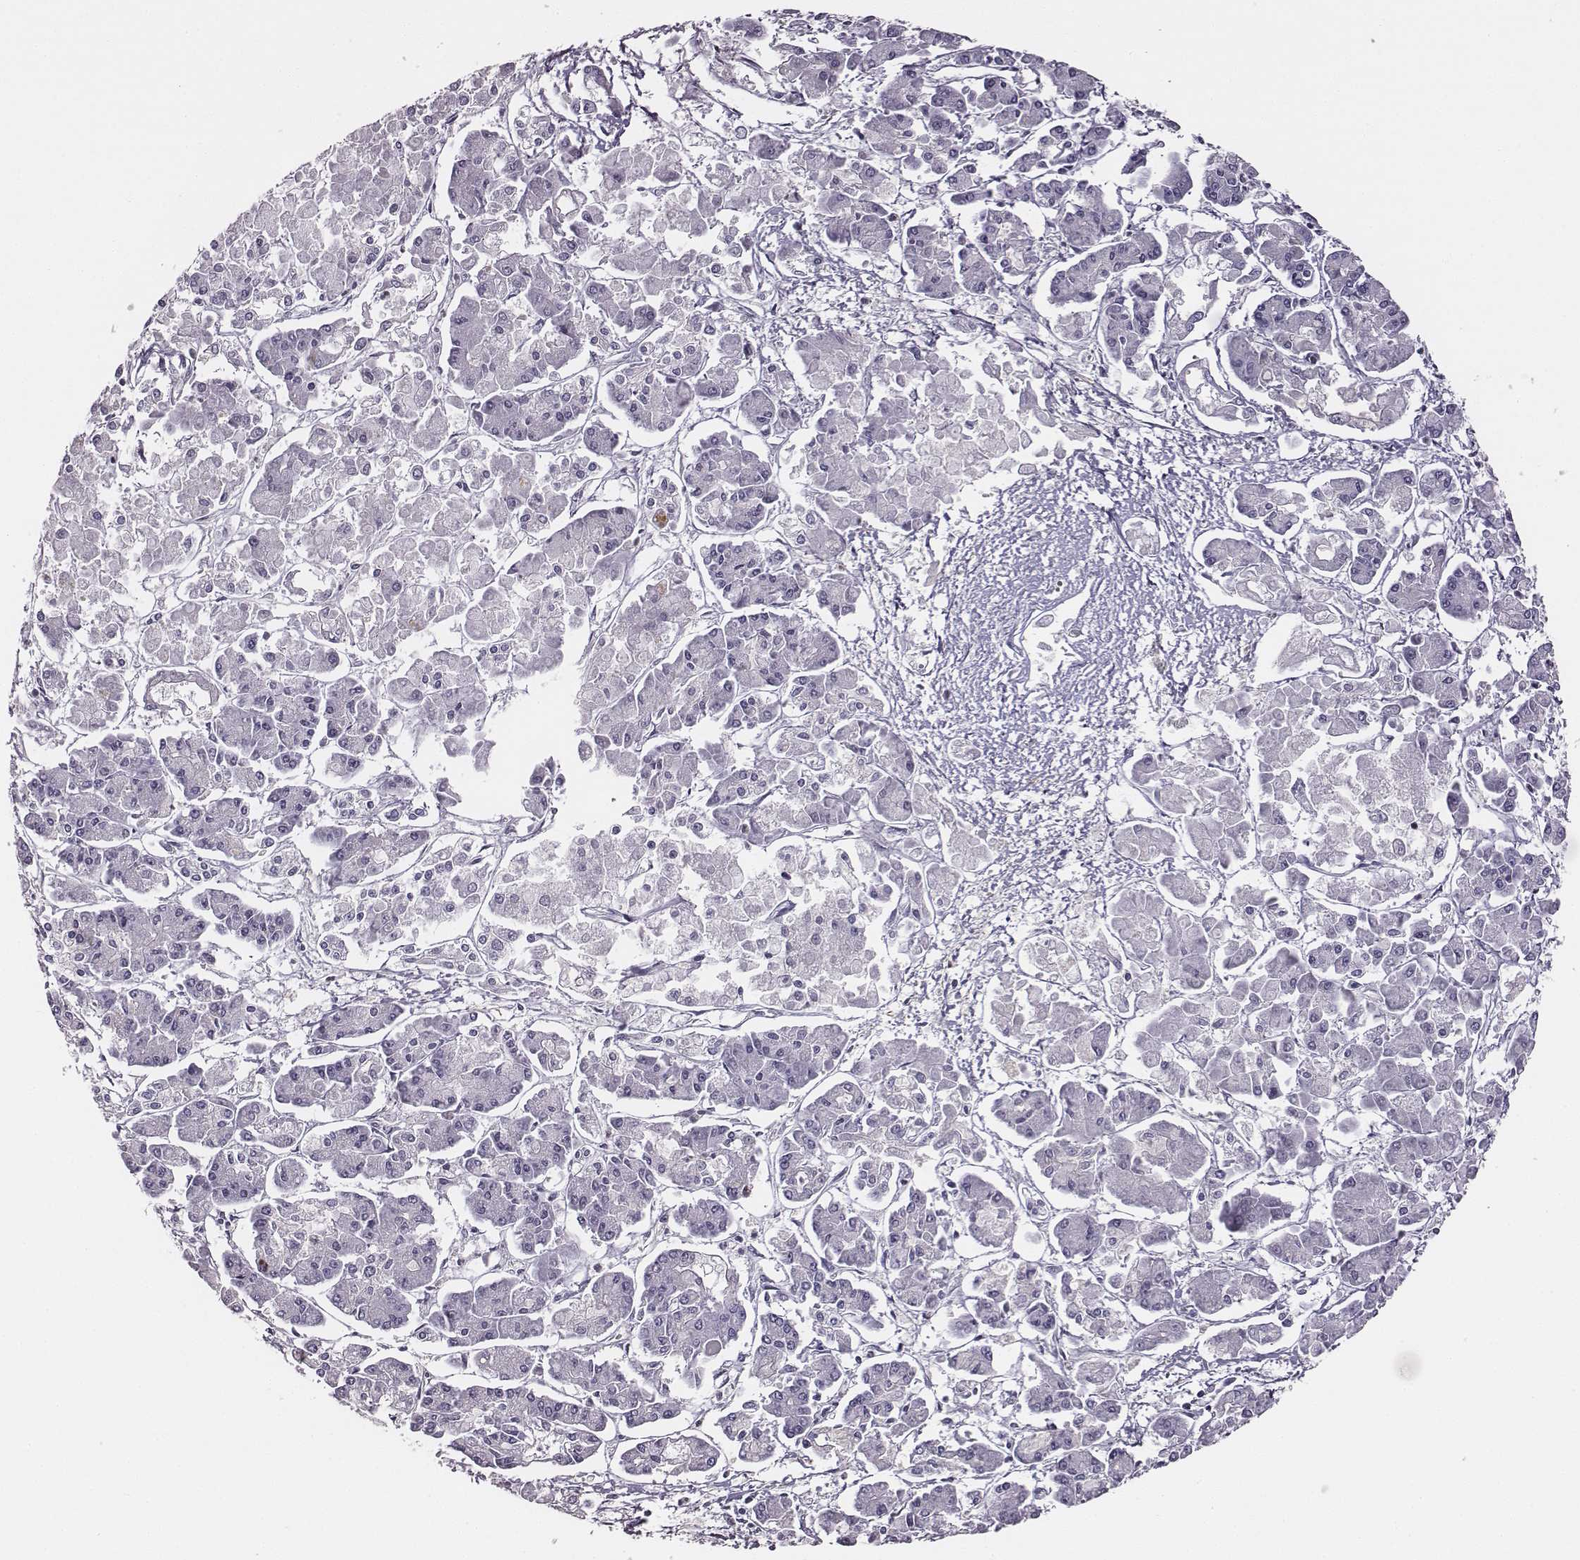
{"staining": {"intensity": "negative", "quantity": "none", "location": "none"}, "tissue": "pancreatic cancer", "cell_type": "Tumor cells", "image_type": "cancer", "snomed": [{"axis": "morphology", "description": "Adenocarcinoma, NOS"}, {"axis": "topography", "description": "Pancreas"}], "caption": "Micrograph shows no protein positivity in tumor cells of adenocarcinoma (pancreatic) tissue.", "gene": "ADAM7", "patient": {"sex": "male", "age": 85}}